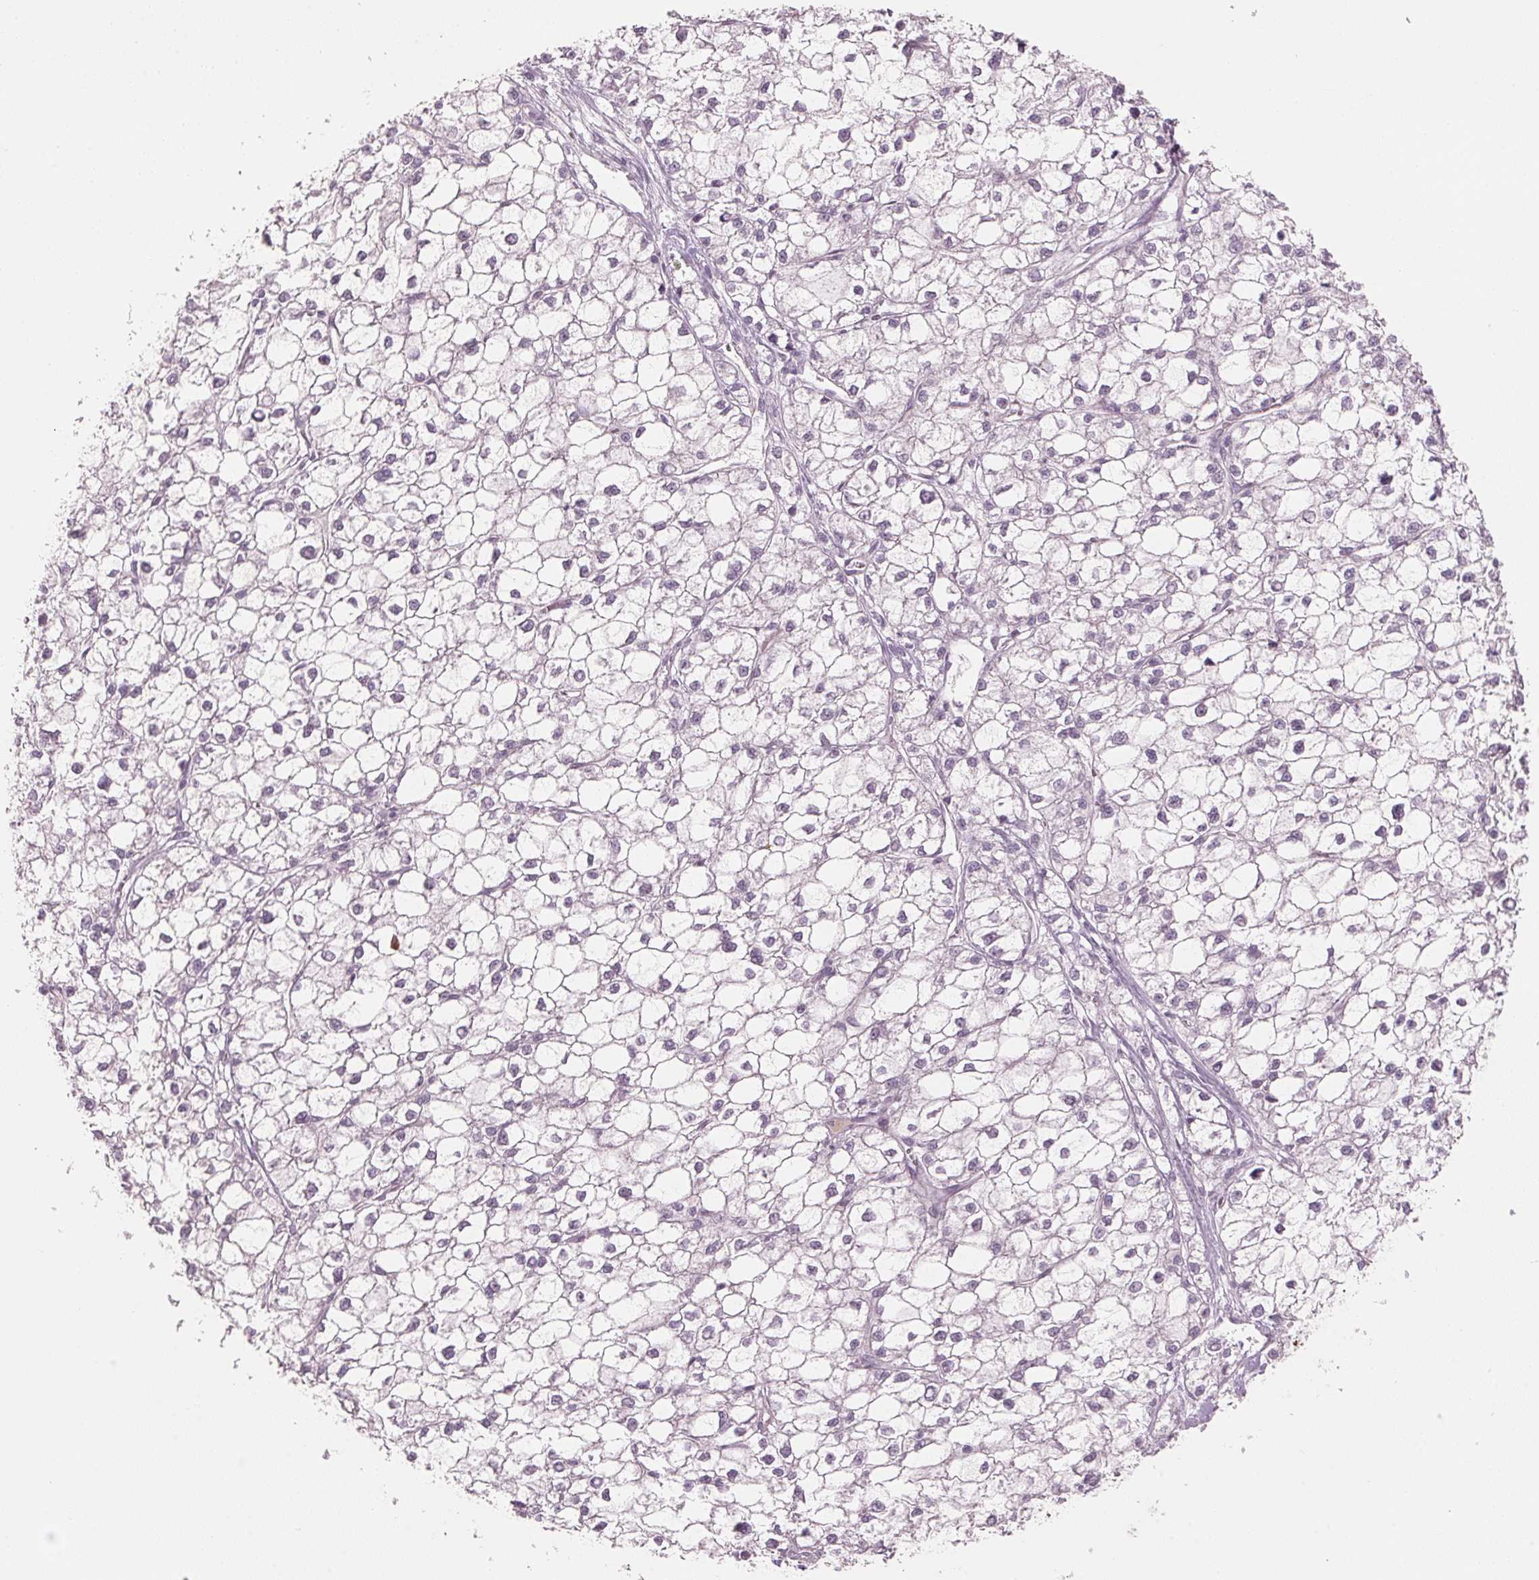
{"staining": {"intensity": "negative", "quantity": "none", "location": "none"}, "tissue": "liver cancer", "cell_type": "Tumor cells", "image_type": "cancer", "snomed": [{"axis": "morphology", "description": "Carcinoma, Hepatocellular, NOS"}, {"axis": "topography", "description": "Liver"}], "caption": "Immunohistochemistry image of human liver cancer (hepatocellular carcinoma) stained for a protein (brown), which demonstrates no positivity in tumor cells.", "gene": "SCTR", "patient": {"sex": "female", "age": 43}}